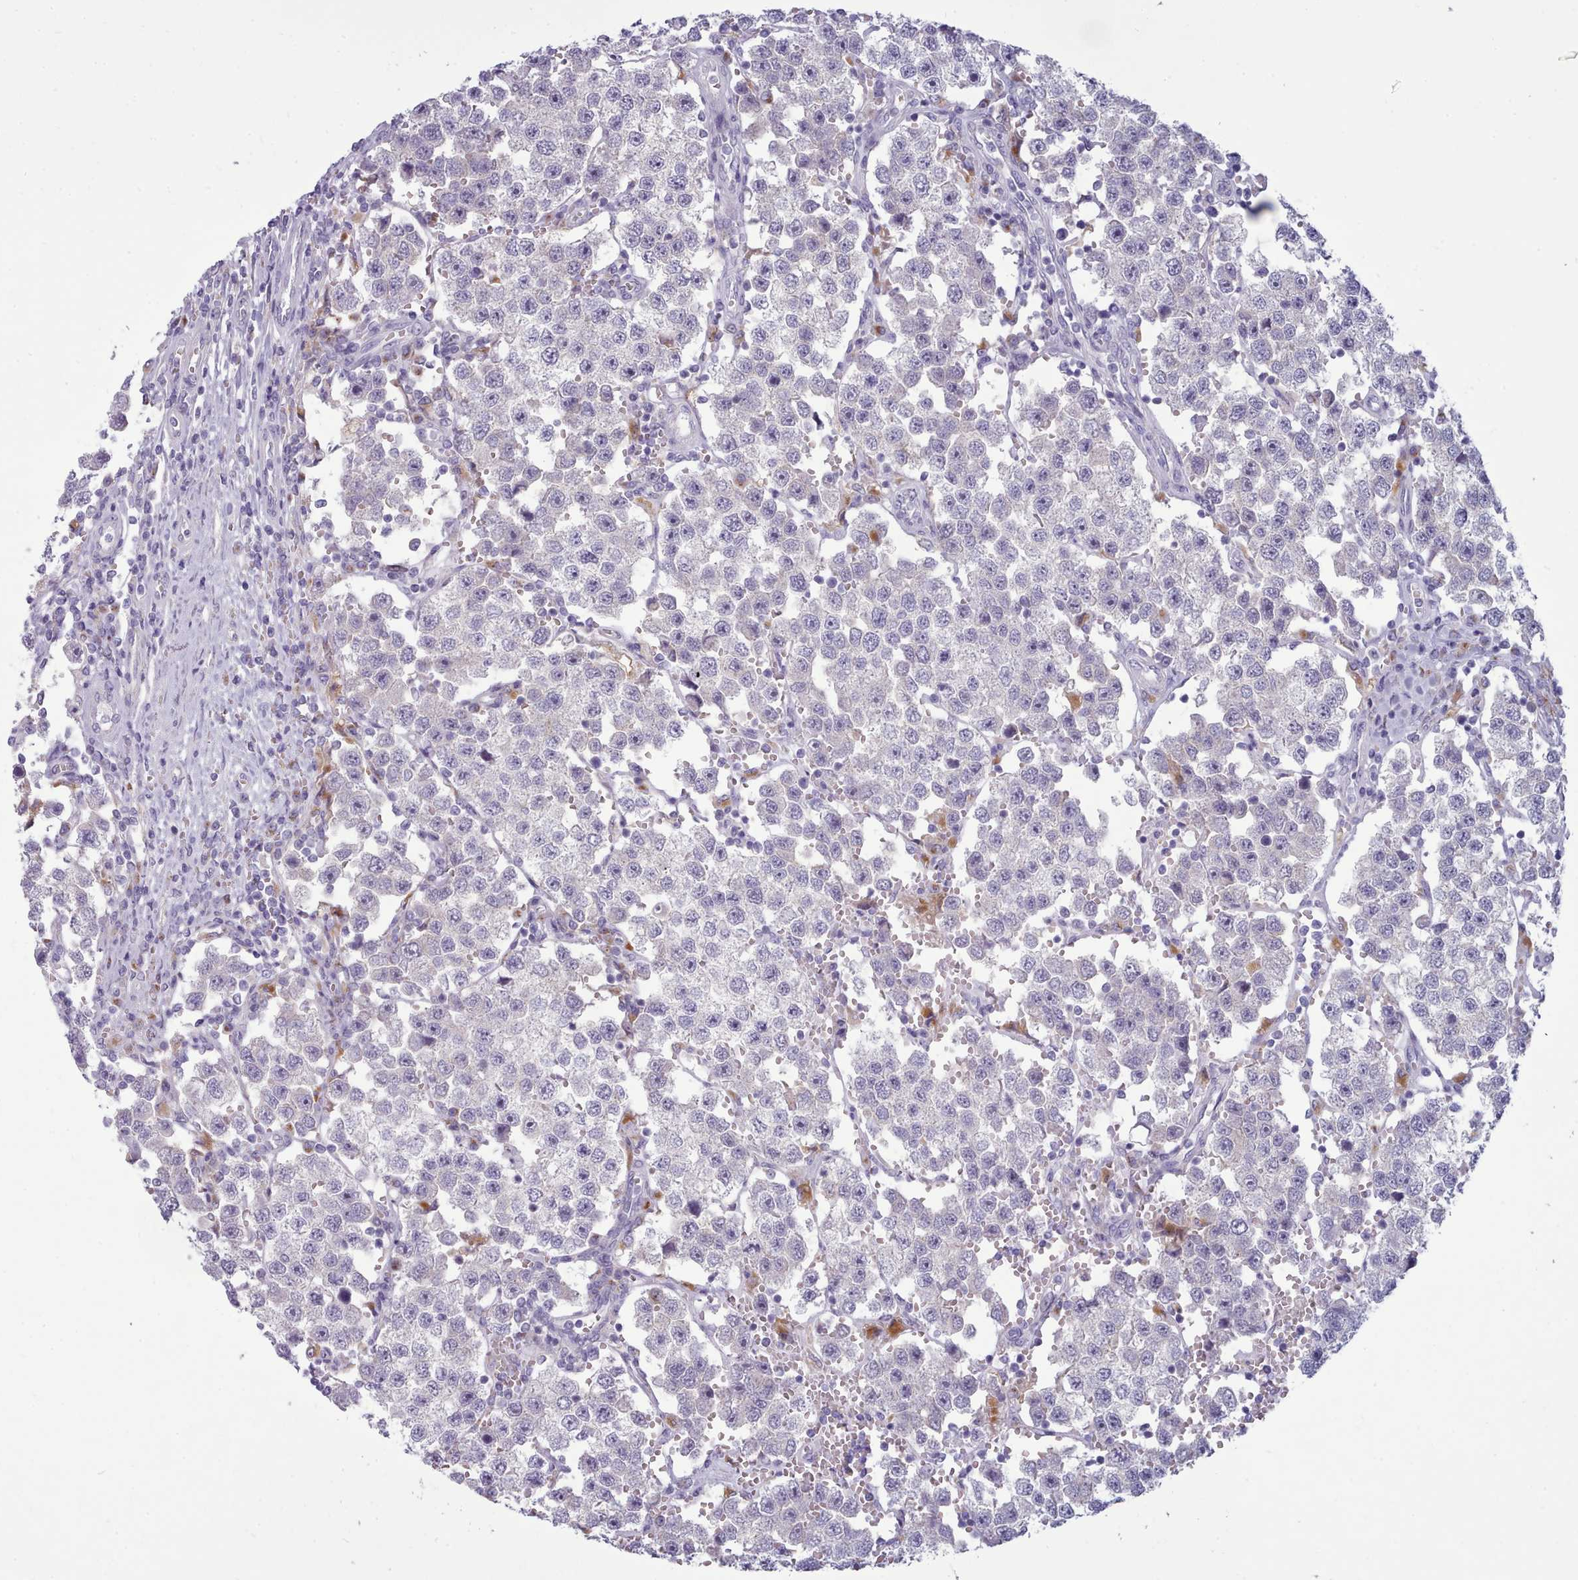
{"staining": {"intensity": "negative", "quantity": "none", "location": "none"}, "tissue": "testis cancer", "cell_type": "Tumor cells", "image_type": "cancer", "snomed": [{"axis": "morphology", "description": "Seminoma, NOS"}, {"axis": "topography", "description": "Testis"}], "caption": "The histopathology image exhibits no staining of tumor cells in testis seminoma.", "gene": "MYRFL", "patient": {"sex": "male", "age": 37}}